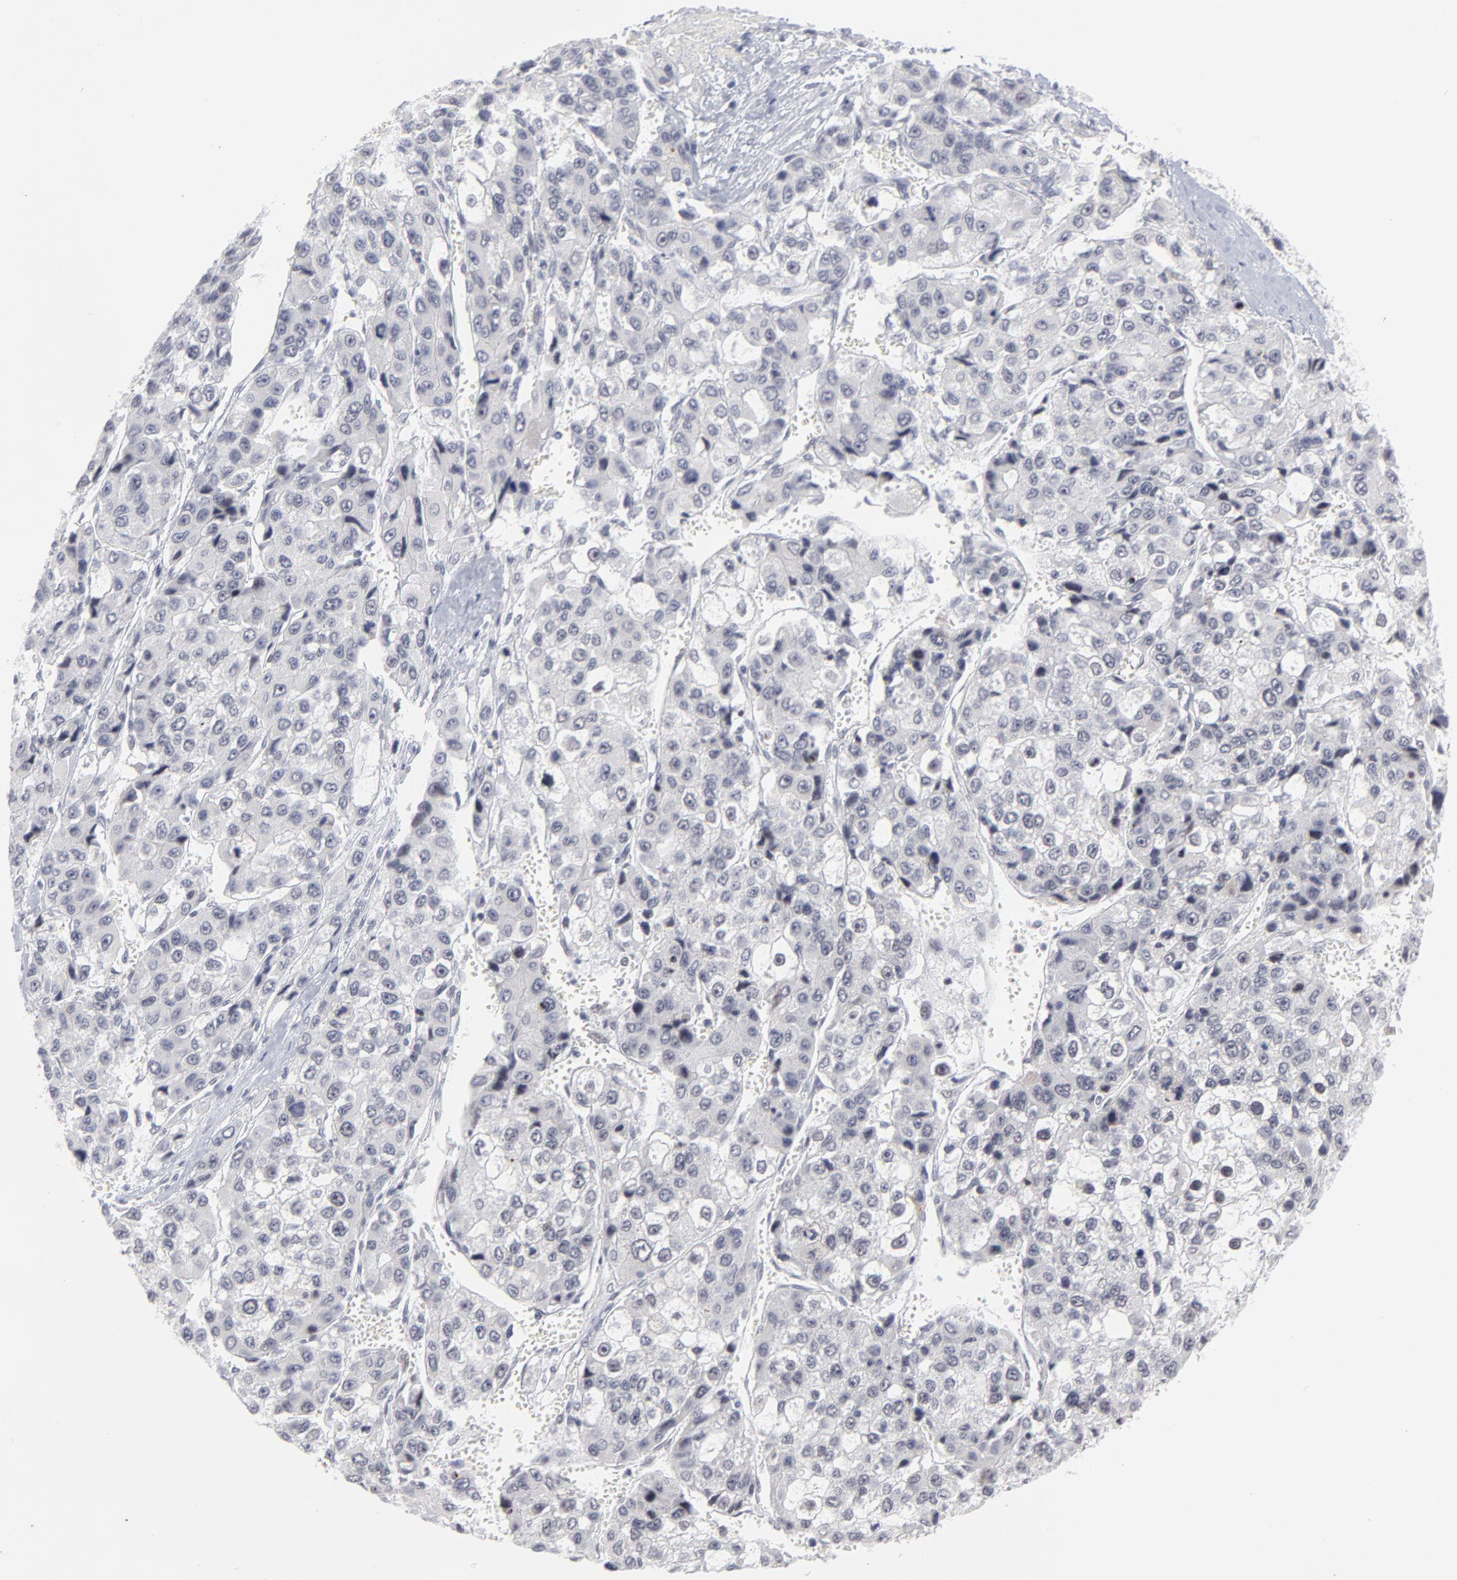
{"staining": {"intensity": "negative", "quantity": "none", "location": "none"}, "tissue": "liver cancer", "cell_type": "Tumor cells", "image_type": "cancer", "snomed": [{"axis": "morphology", "description": "Carcinoma, Hepatocellular, NOS"}, {"axis": "topography", "description": "Liver"}], "caption": "IHC of human hepatocellular carcinoma (liver) exhibits no positivity in tumor cells. Brightfield microscopy of immunohistochemistry (IHC) stained with DAB (brown) and hematoxylin (blue), captured at high magnification.", "gene": "CCR2", "patient": {"sex": "female", "age": 66}}